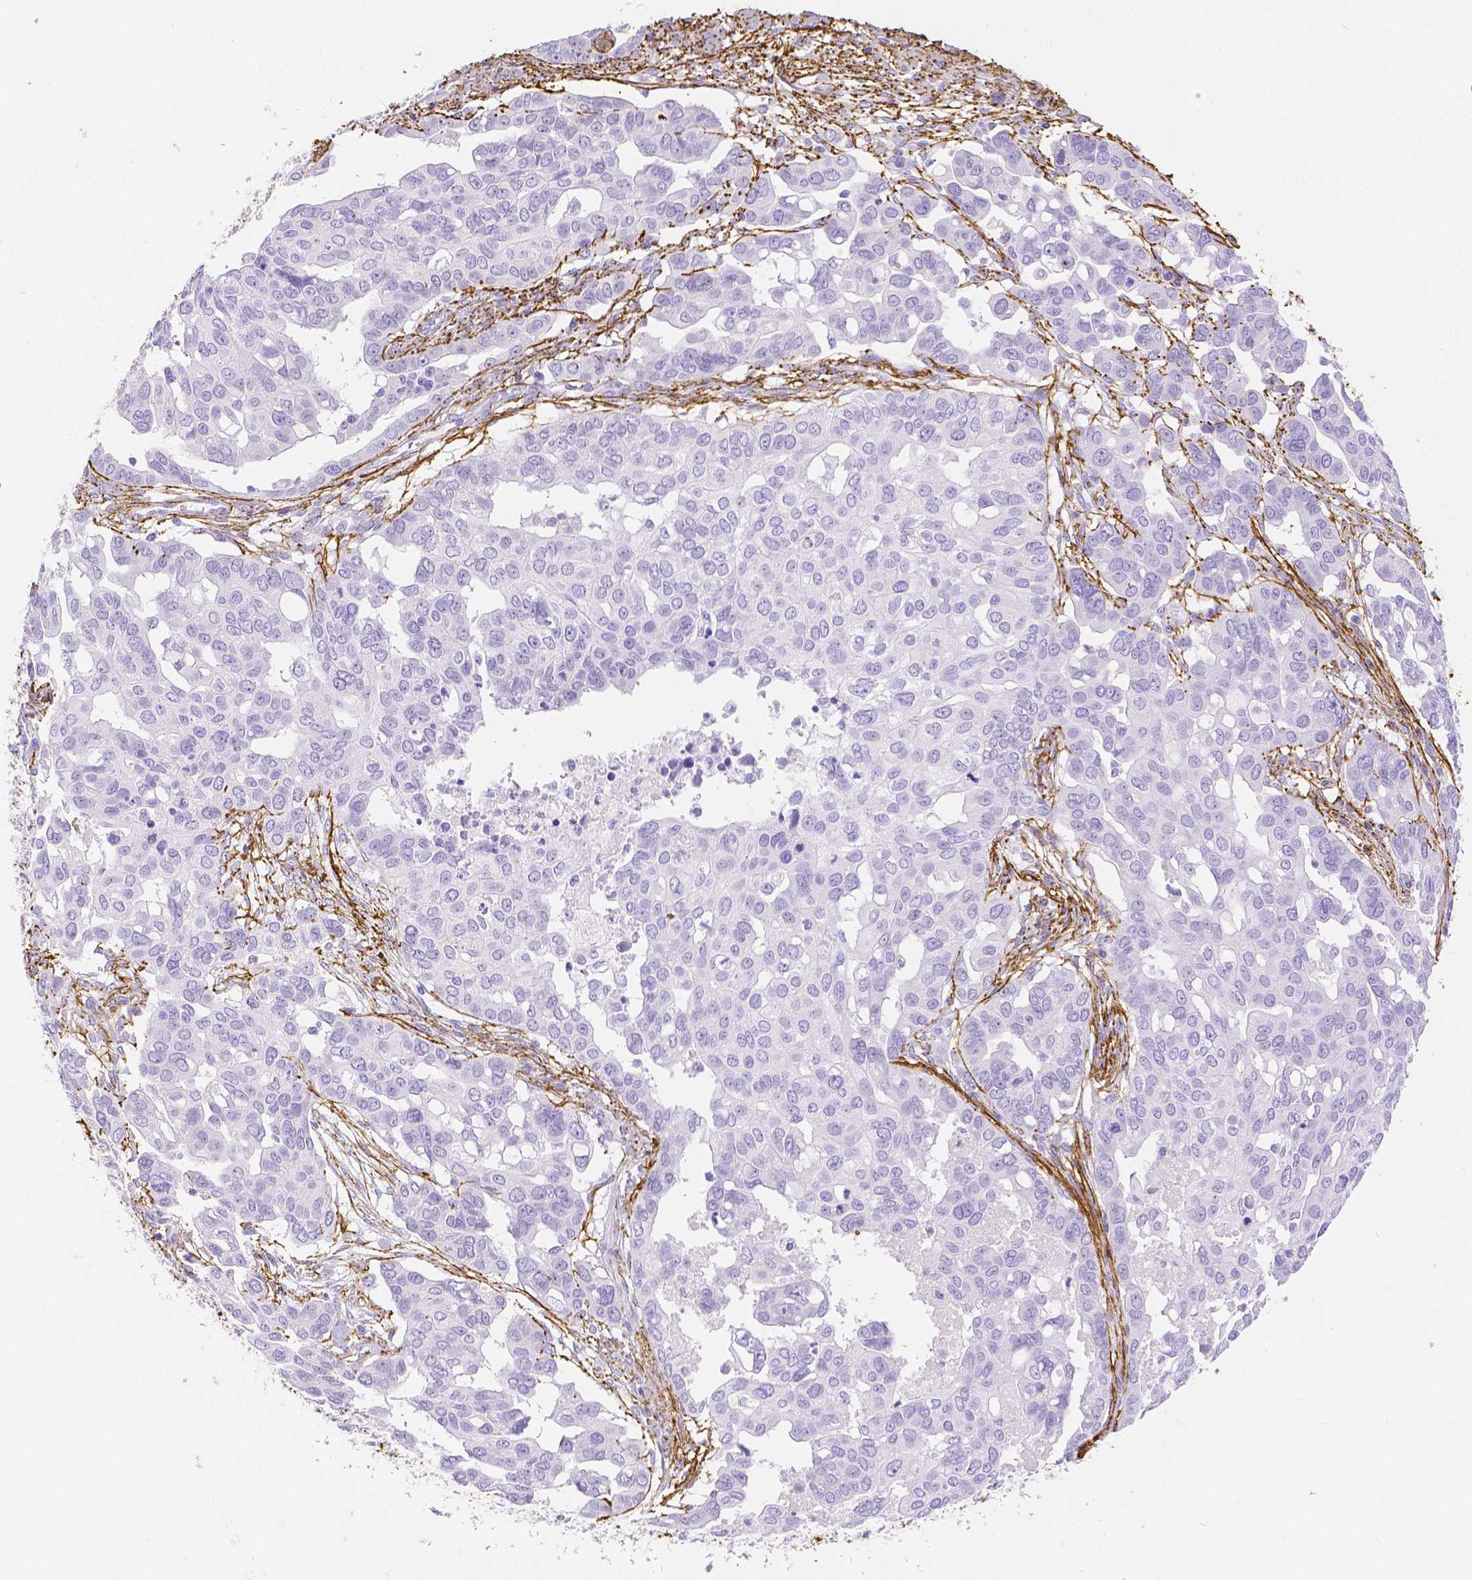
{"staining": {"intensity": "negative", "quantity": "none", "location": "none"}, "tissue": "ovarian cancer", "cell_type": "Tumor cells", "image_type": "cancer", "snomed": [{"axis": "morphology", "description": "Carcinoma, endometroid"}, {"axis": "topography", "description": "Ovary"}], "caption": "DAB immunohistochemical staining of ovarian endometroid carcinoma shows no significant expression in tumor cells. The staining is performed using DAB brown chromogen with nuclei counter-stained in using hematoxylin.", "gene": "FBN1", "patient": {"sex": "female", "age": 78}}